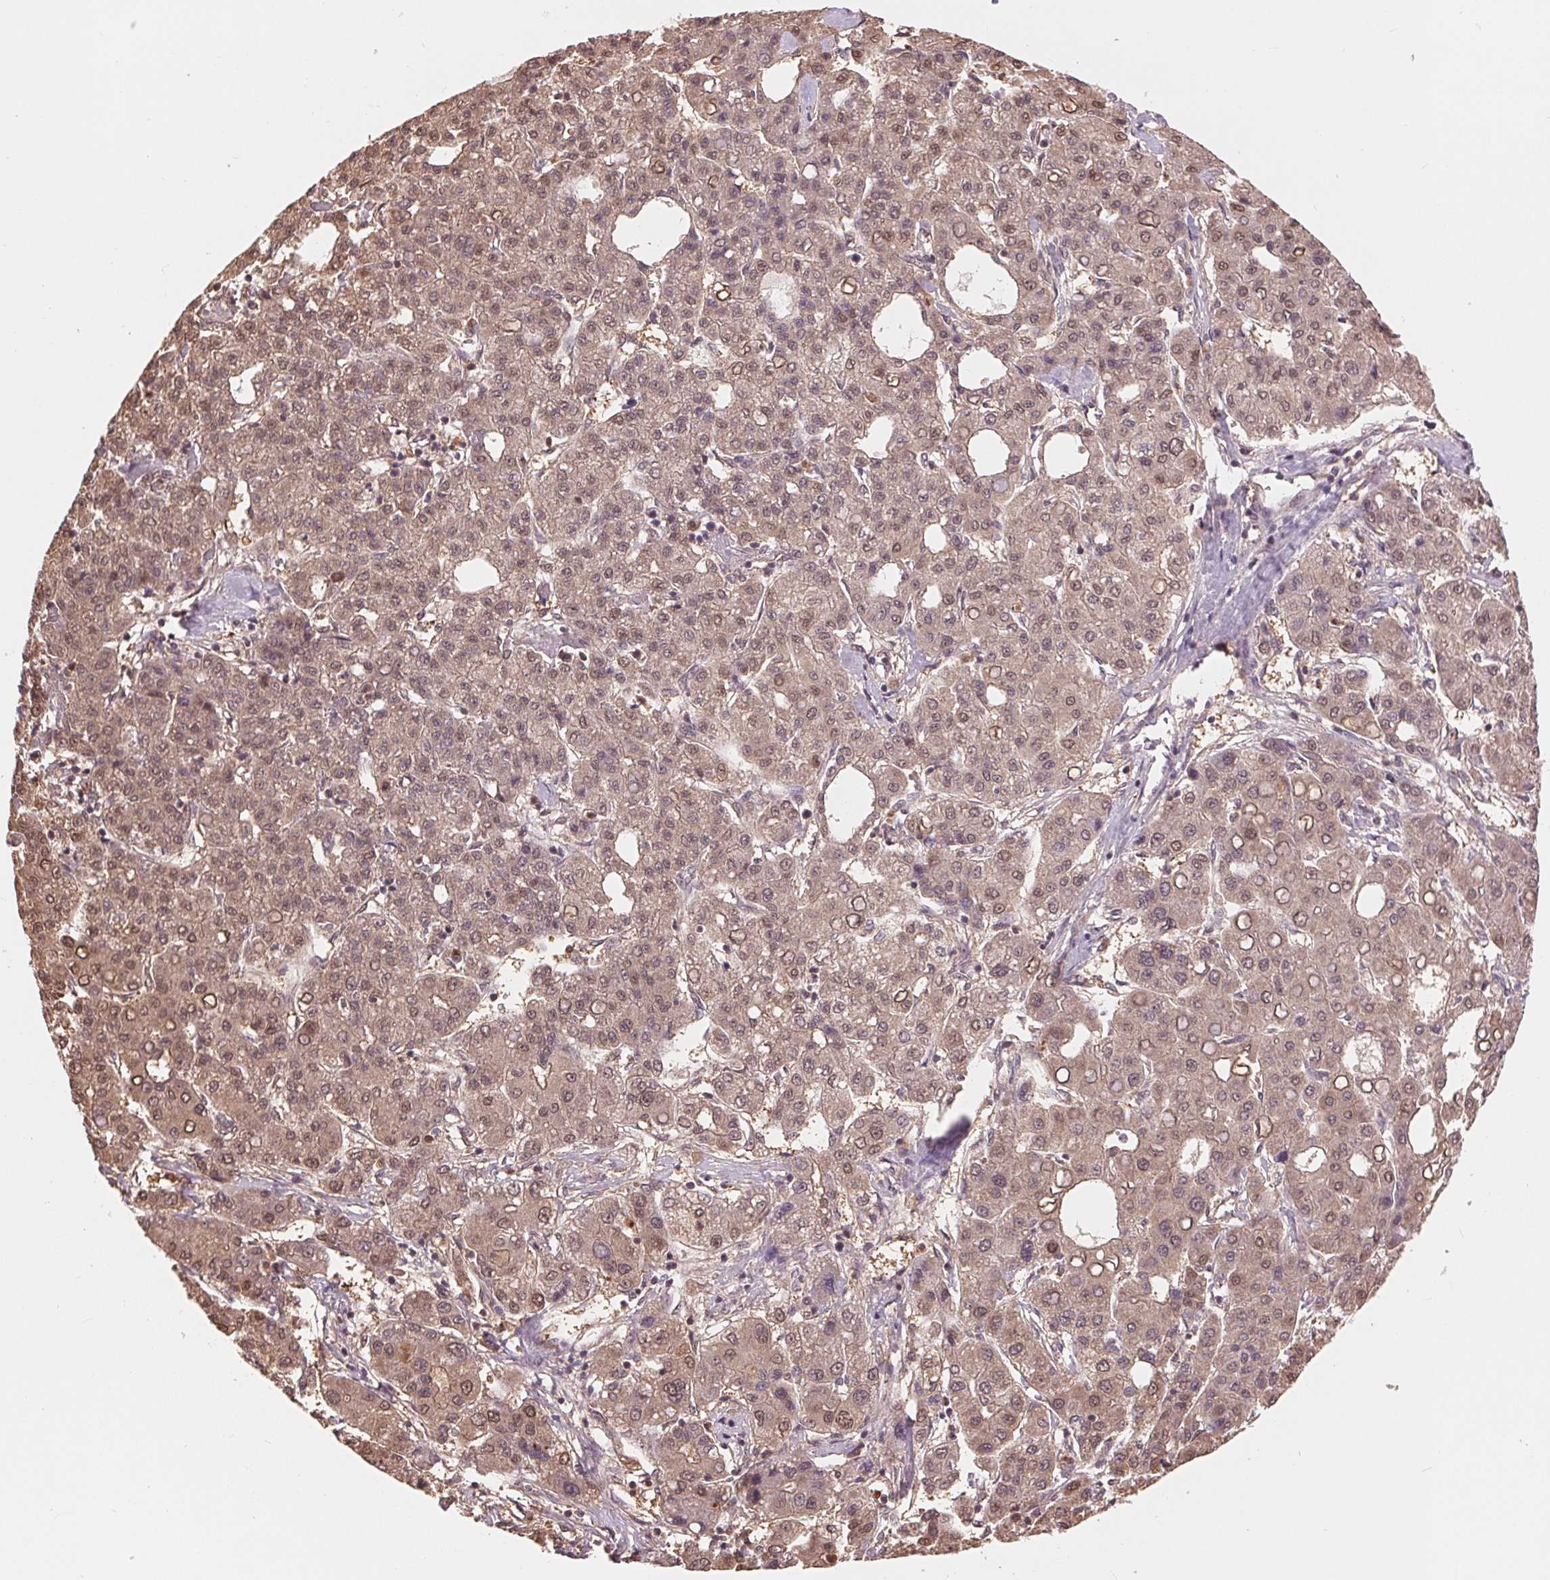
{"staining": {"intensity": "moderate", "quantity": ">75%", "location": "cytoplasmic/membranous,nuclear"}, "tissue": "liver cancer", "cell_type": "Tumor cells", "image_type": "cancer", "snomed": [{"axis": "morphology", "description": "Carcinoma, Hepatocellular, NOS"}, {"axis": "topography", "description": "Liver"}], "caption": "Immunohistochemistry (IHC) histopathology image of neoplastic tissue: liver hepatocellular carcinoma stained using IHC exhibits medium levels of moderate protein expression localized specifically in the cytoplasmic/membranous and nuclear of tumor cells, appearing as a cytoplasmic/membranous and nuclear brown color.", "gene": "TMEM273", "patient": {"sex": "male", "age": 65}}